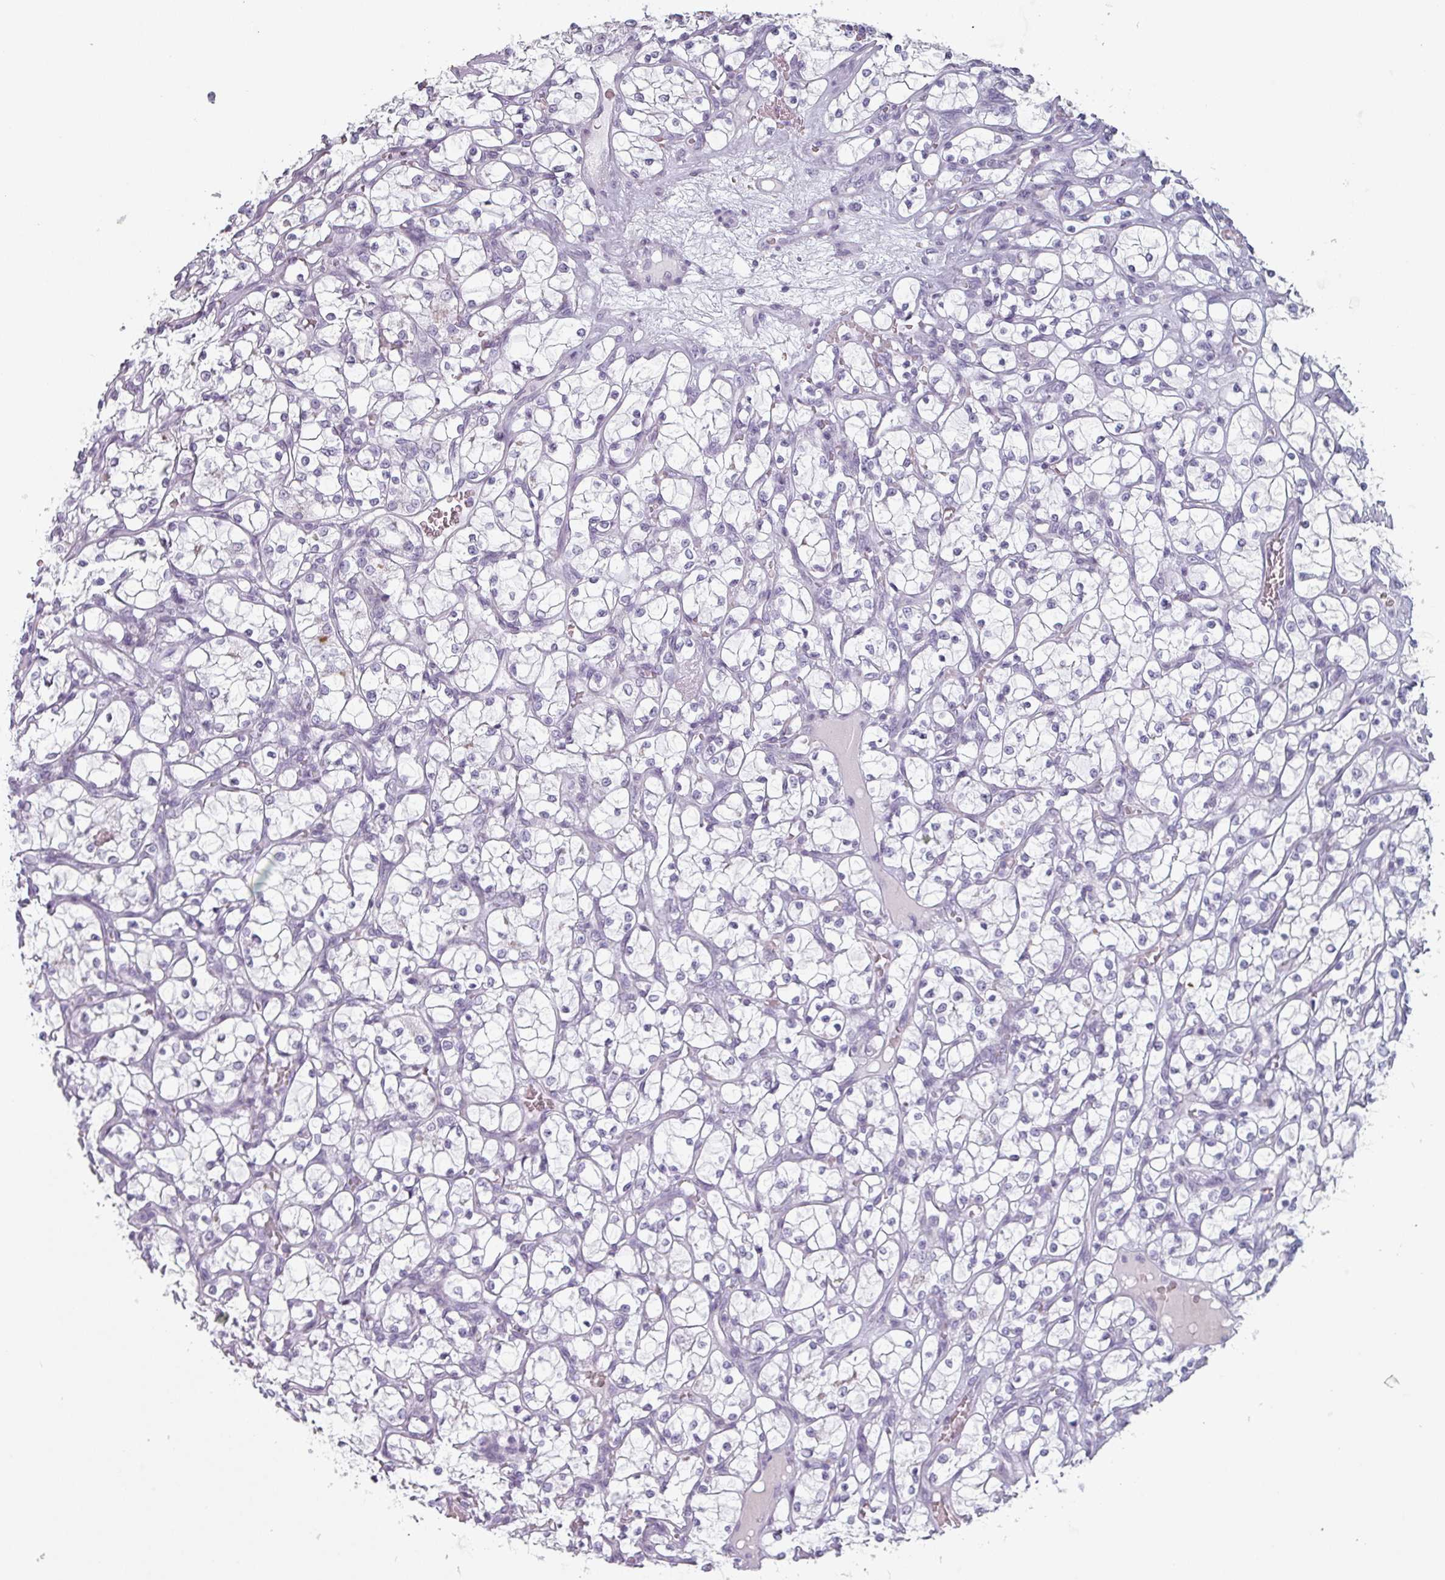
{"staining": {"intensity": "negative", "quantity": "none", "location": "none"}, "tissue": "renal cancer", "cell_type": "Tumor cells", "image_type": "cancer", "snomed": [{"axis": "morphology", "description": "Adenocarcinoma, NOS"}, {"axis": "topography", "description": "Kidney"}], "caption": "The photomicrograph shows no staining of tumor cells in renal cancer (adenocarcinoma).", "gene": "SLC35G2", "patient": {"sex": "female", "age": 69}}